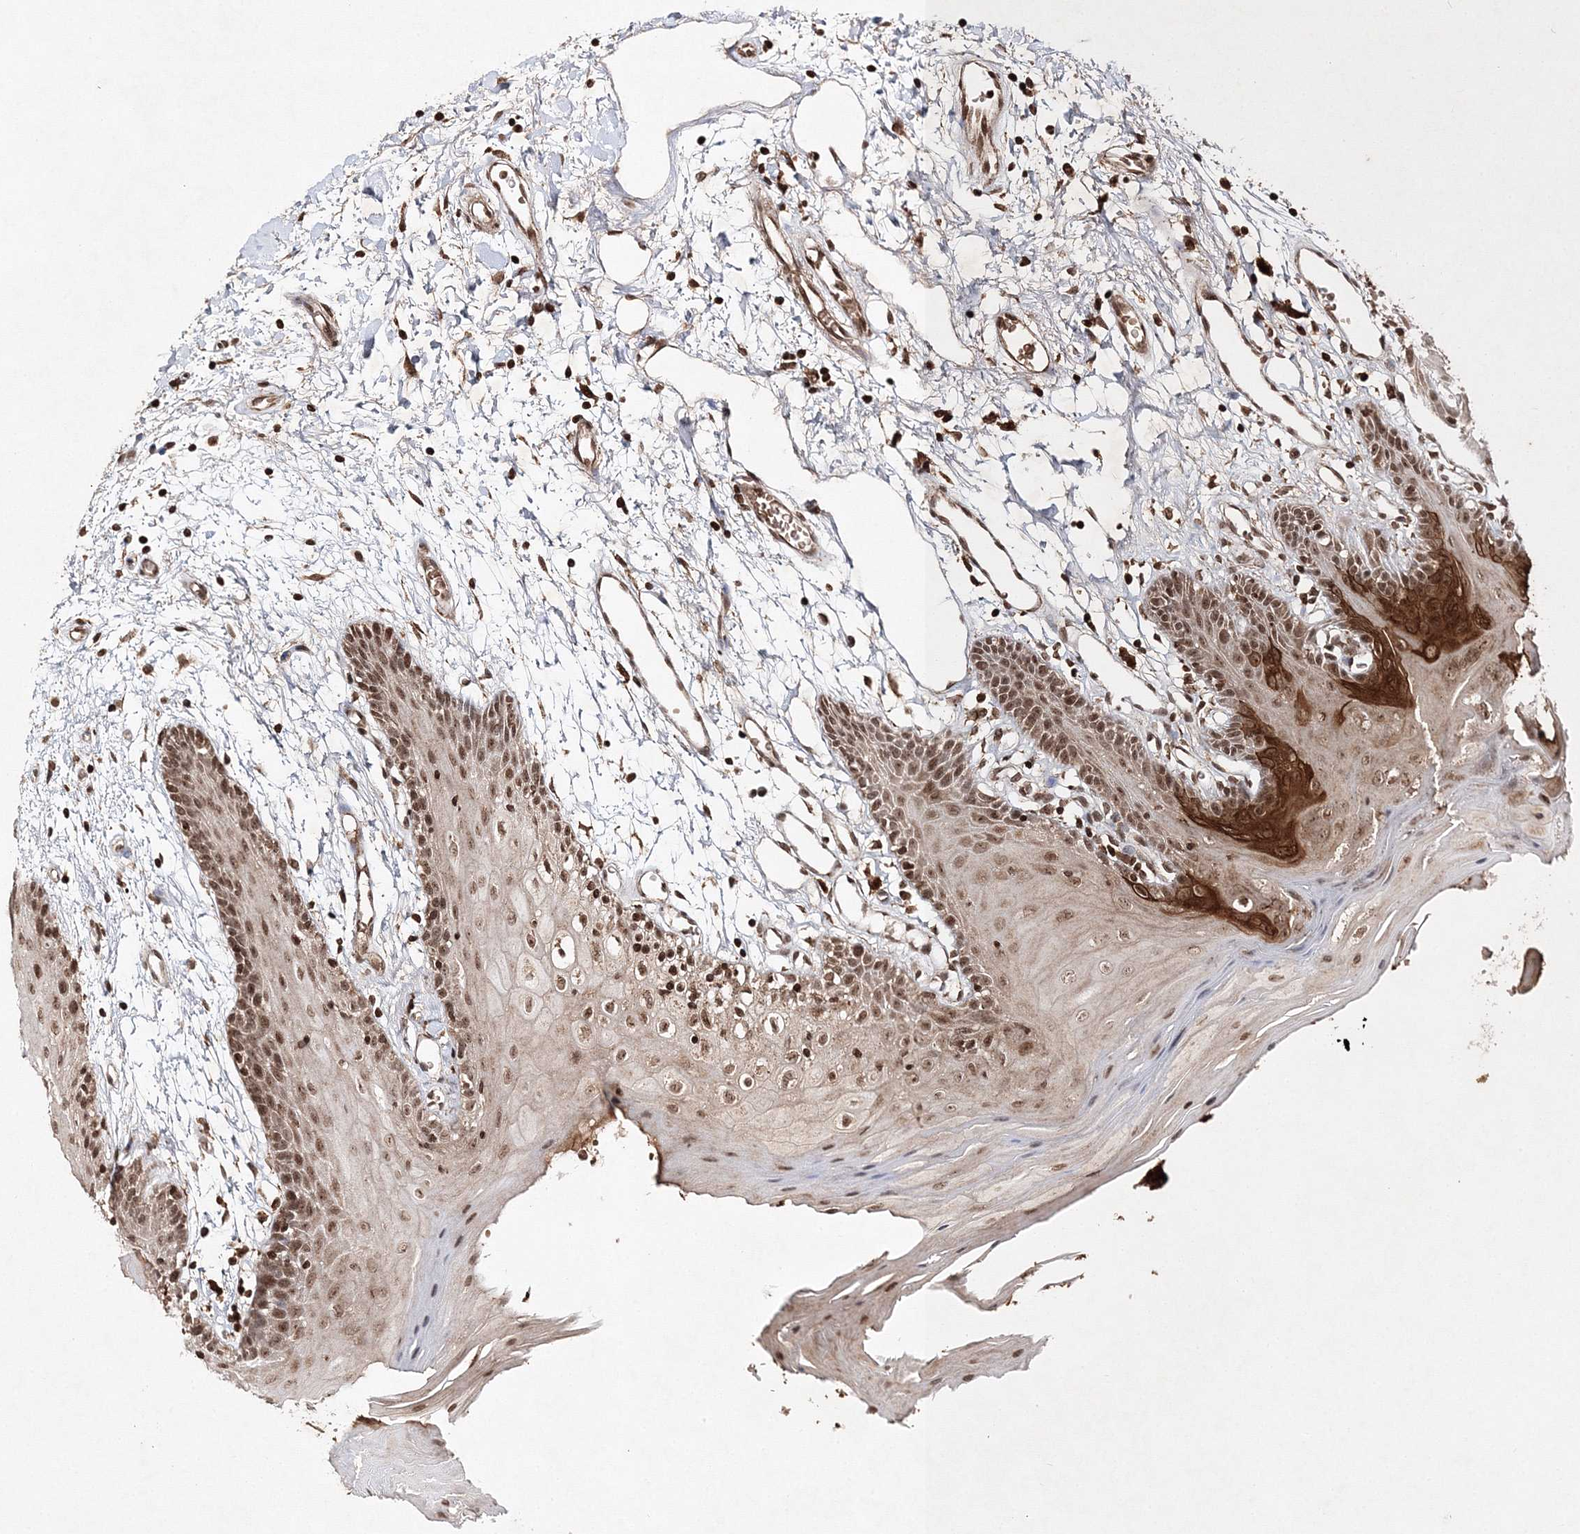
{"staining": {"intensity": "moderate", "quantity": ">75%", "location": "cytoplasmic/membranous,nuclear"}, "tissue": "oral mucosa", "cell_type": "Squamous epithelial cells", "image_type": "normal", "snomed": [{"axis": "morphology", "description": "Normal tissue, NOS"}, {"axis": "topography", "description": "Skeletal muscle"}, {"axis": "topography", "description": "Oral tissue"}, {"axis": "topography", "description": "Salivary gland"}, {"axis": "topography", "description": "Peripheral nerve tissue"}], "caption": "Immunohistochemistry (IHC) staining of normal oral mucosa, which exhibits medium levels of moderate cytoplasmic/membranous,nuclear expression in approximately >75% of squamous epithelial cells indicating moderate cytoplasmic/membranous,nuclear protein staining. The staining was performed using DAB (brown) for protein detection and nuclei were counterstained in hematoxylin (blue).", "gene": "CARM1", "patient": {"sex": "male", "age": 54}}